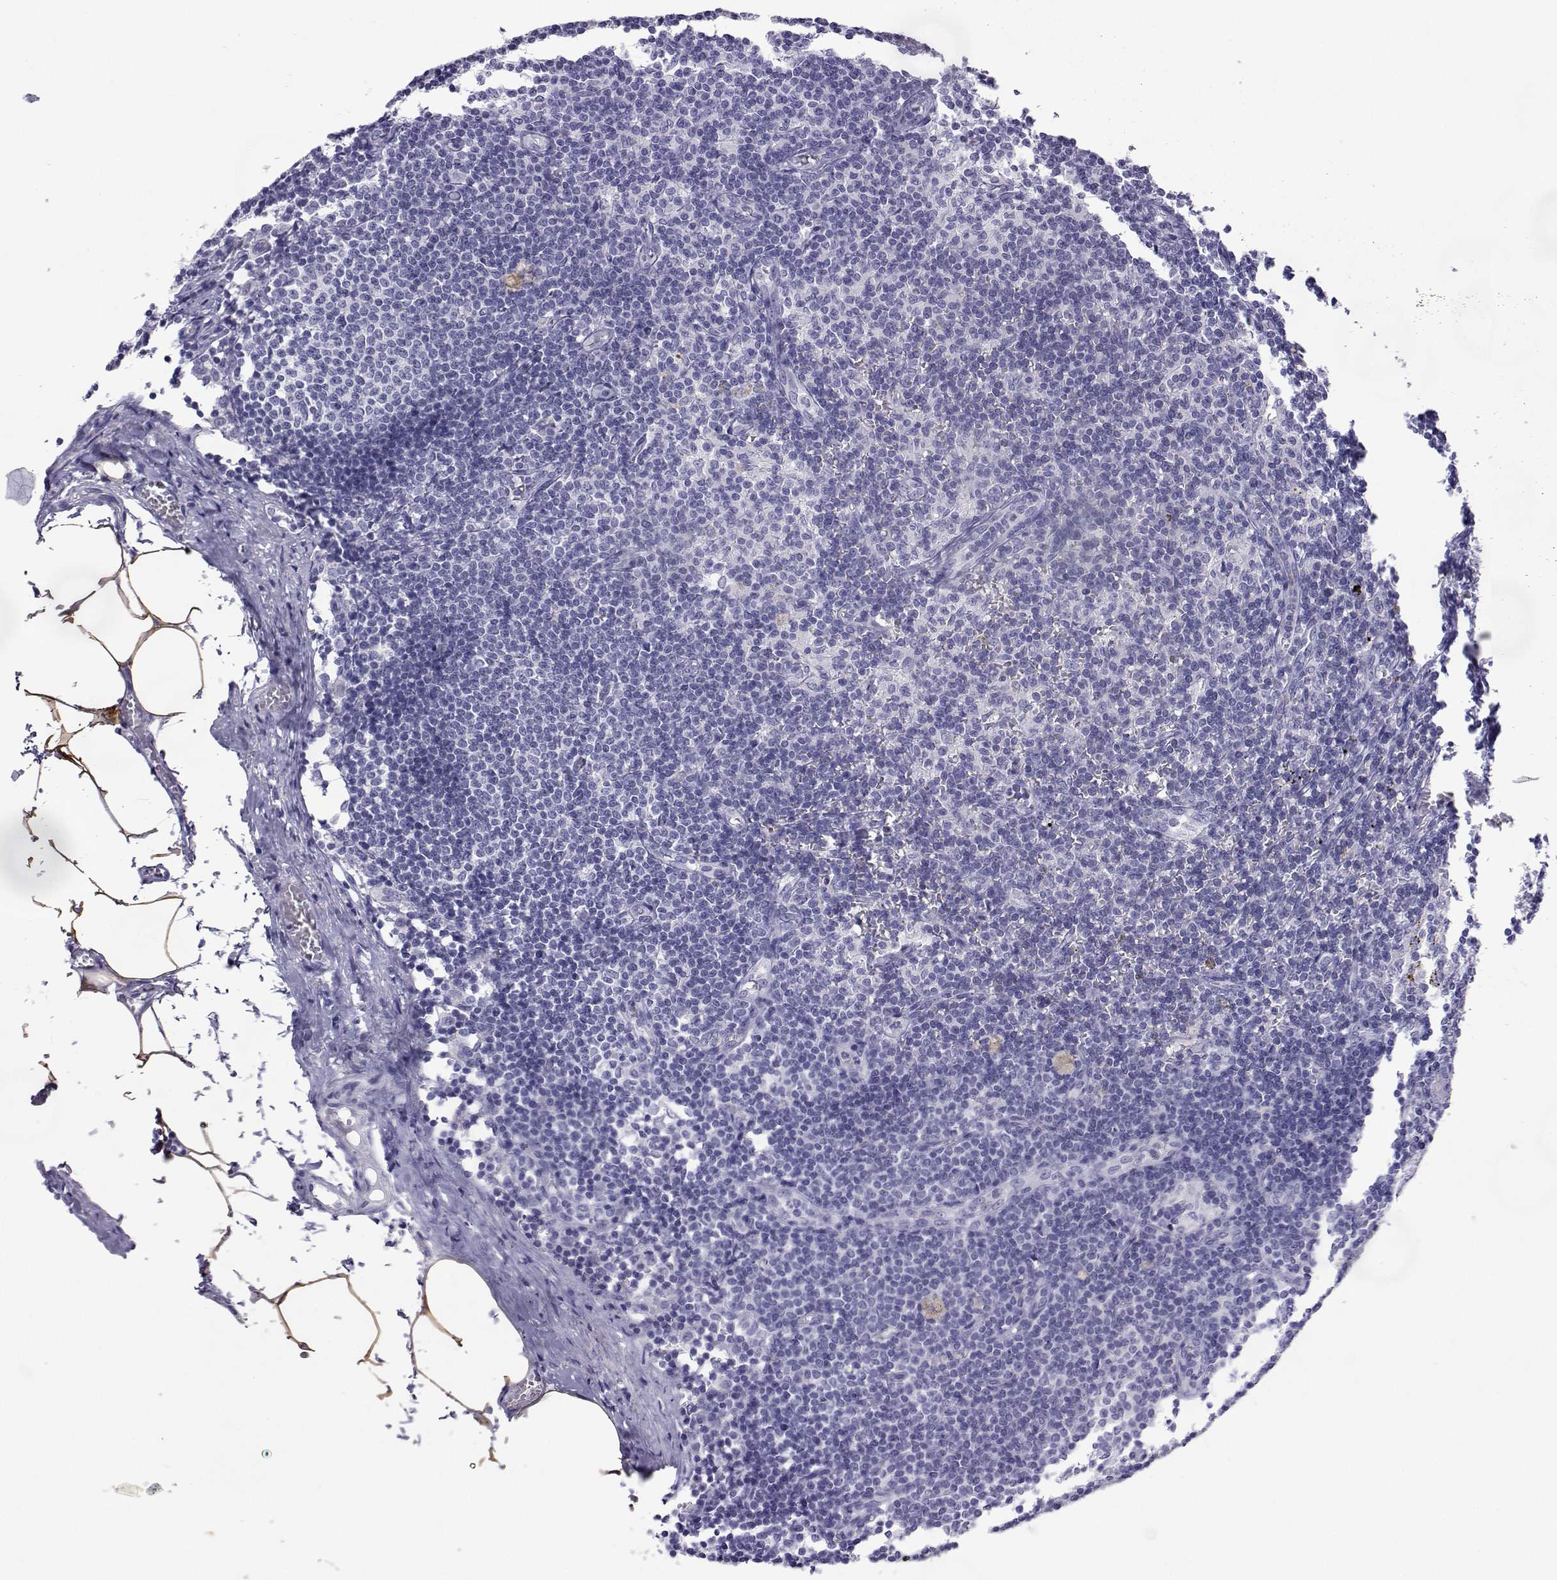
{"staining": {"intensity": "negative", "quantity": "none", "location": "none"}, "tissue": "lymph node", "cell_type": "Germinal center cells", "image_type": "normal", "snomed": [{"axis": "morphology", "description": "Normal tissue, NOS"}, {"axis": "topography", "description": "Lymph node"}], "caption": "An IHC micrograph of normal lymph node is shown. There is no staining in germinal center cells of lymph node.", "gene": "PLIN4", "patient": {"sex": "female", "age": 69}}